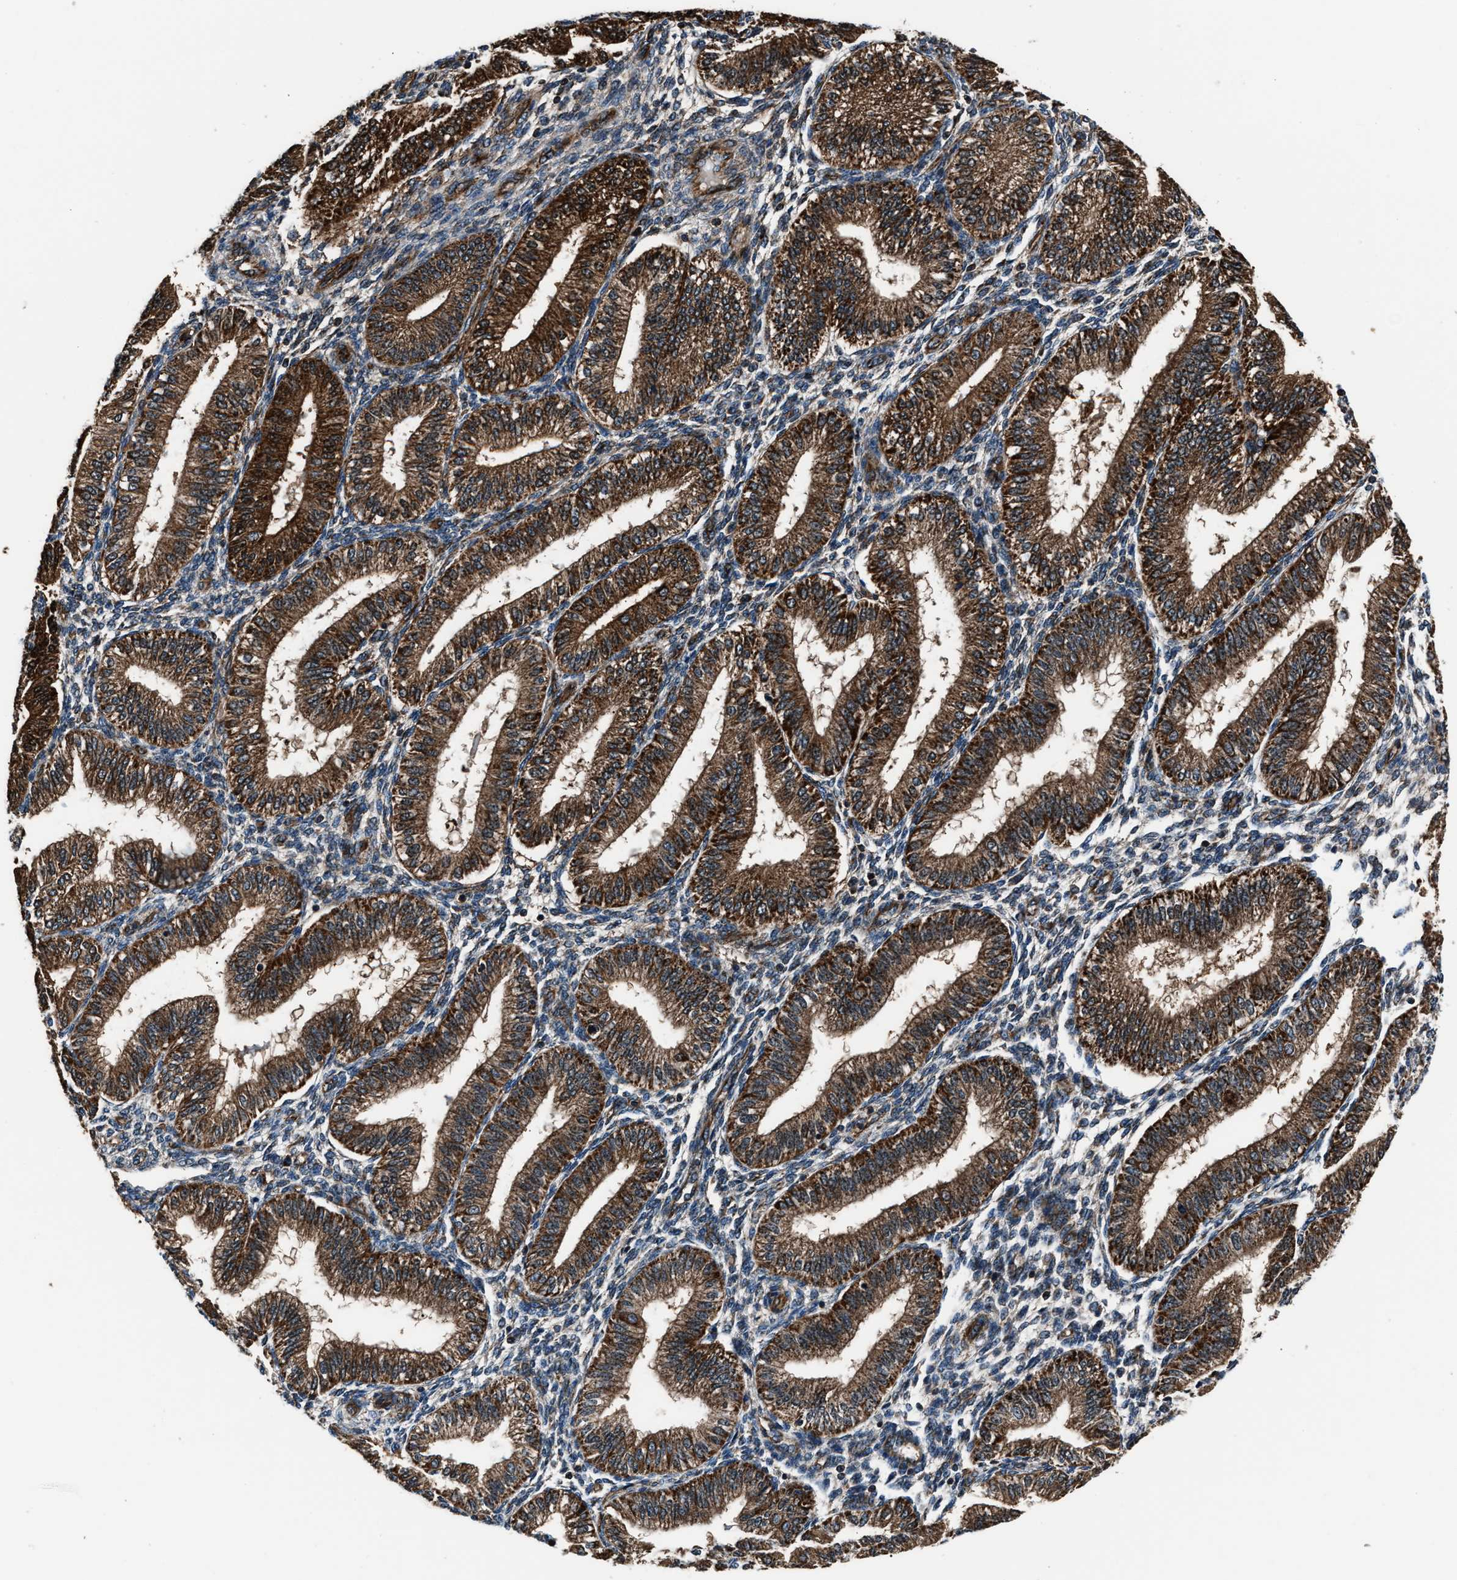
{"staining": {"intensity": "negative", "quantity": "none", "location": "none"}, "tissue": "endometrium", "cell_type": "Cells in endometrial stroma", "image_type": "normal", "snomed": [{"axis": "morphology", "description": "Normal tissue, NOS"}, {"axis": "topography", "description": "Endometrium"}], "caption": "Immunohistochemistry (IHC) of benign human endometrium demonstrates no expression in cells in endometrial stroma. (DAB immunohistochemistry visualized using brightfield microscopy, high magnification).", "gene": "ENSG00000281039", "patient": {"sex": "female", "age": 39}}